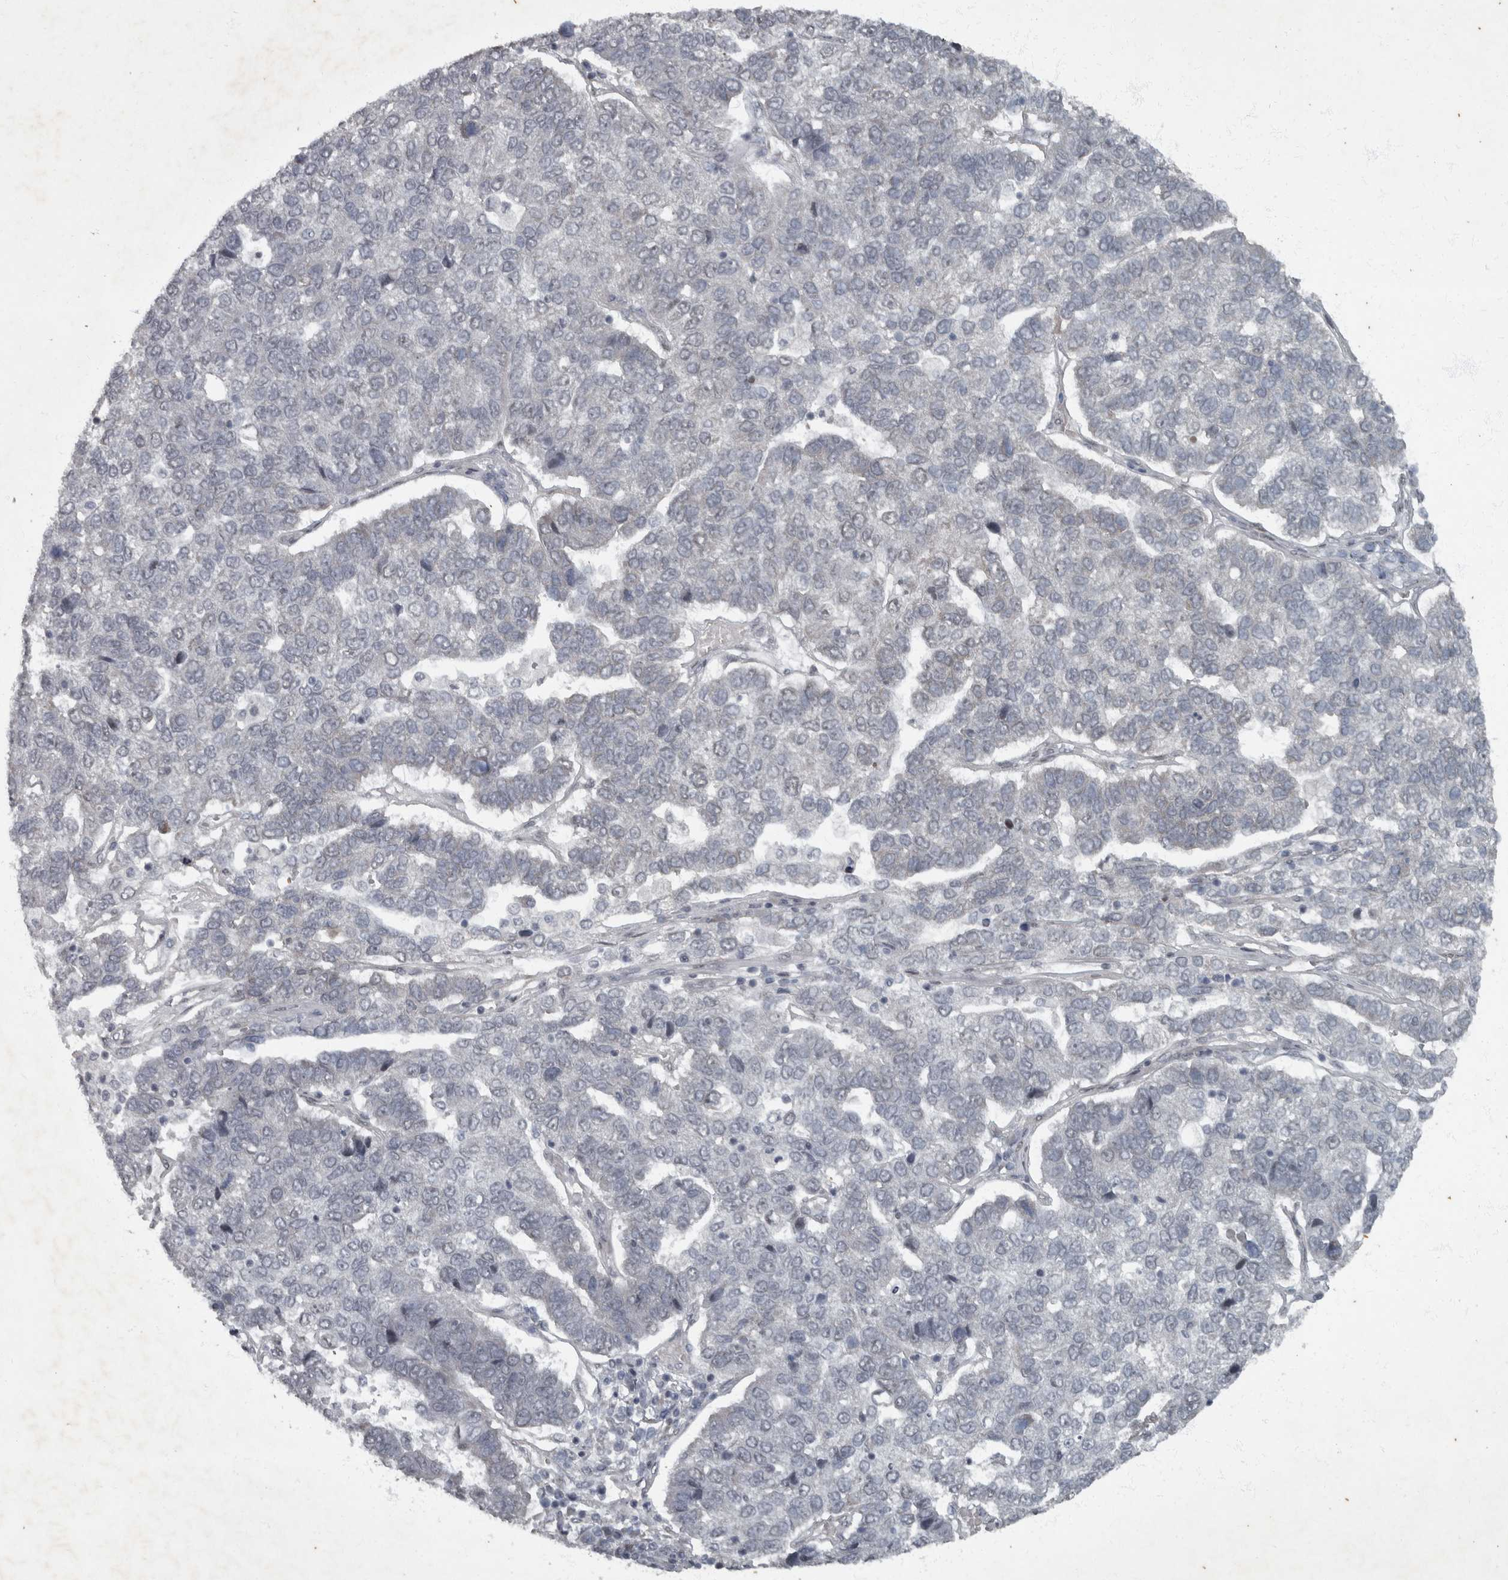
{"staining": {"intensity": "negative", "quantity": "none", "location": "none"}, "tissue": "pancreatic cancer", "cell_type": "Tumor cells", "image_type": "cancer", "snomed": [{"axis": "morphology", "description": "Adenocarcinoma, NOS"}, {"axis": "topography", "description": "Pancreas"}], "caption": "Pancreatic adenocarcinoma was stained to show a protein in brown. There is no significant expression in tumor cells.", "gene": "WDR33", "patient": {"sex": "female", "age": 61}}